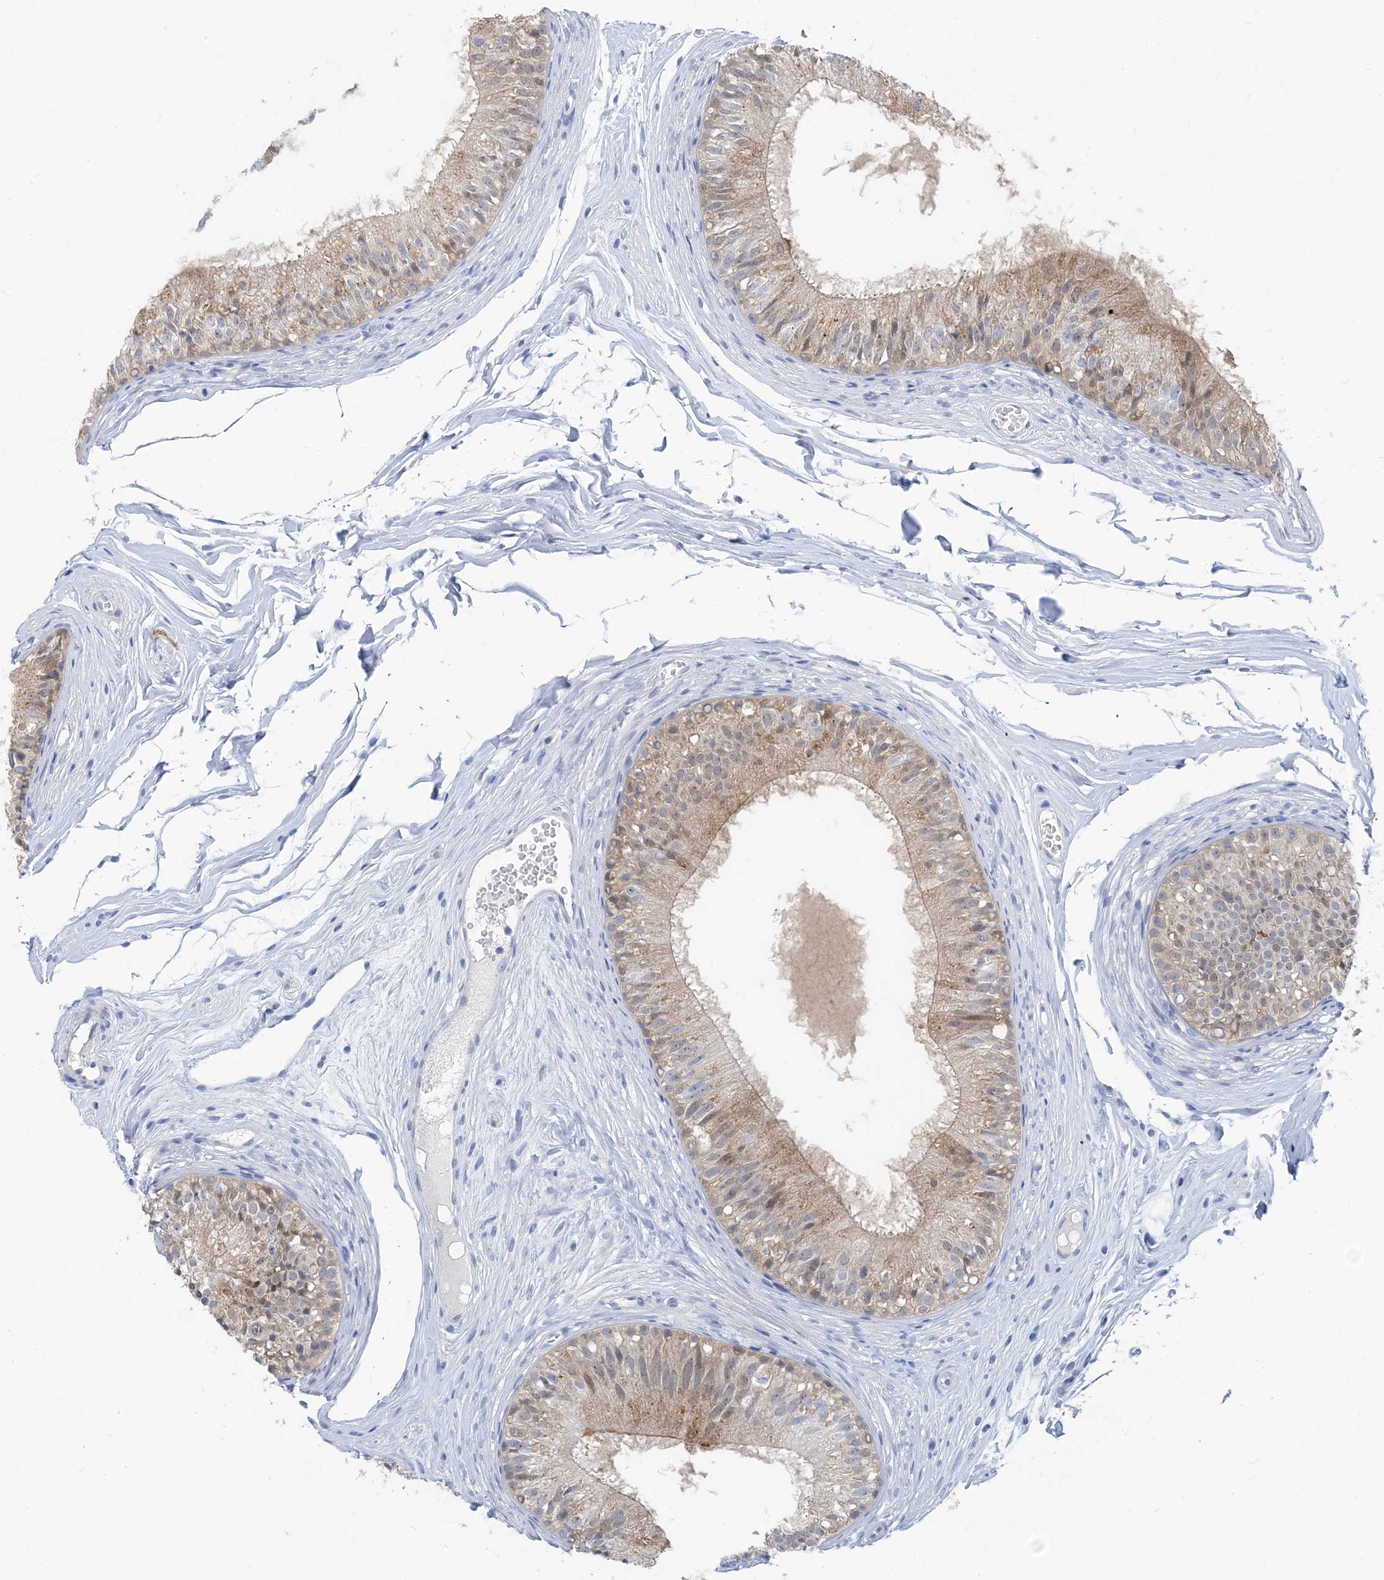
{"staining": {"intensity": "weak", "quantity": ">75%", "location": "cytoplasmic/membranous"}, "tissue": "epididymis", "cell_type": "Glandular cells", "image_type": "normal", "snomed": [{"axis": "morphology", "description": "Normal tissue, NOS"}, {"axis": "morphology", "description": "Seminoma in situ"}, {"axis": "topography", "description": "Testis"}, {"axis": "topography", "description": "Epididymis"}], "caption": "The histopathology image demonstrates immunohistochemical staining of benign epididymis. There is weak cytoplasmic/membranous positivity is seen in approximately >75% of glandular cells. The staining was performed using DAB to visualize the protein expression in brown, while the nuclei were stained in blue with hematoxylin (Magnification: 20x).", "gene": "SH3YL1", "patient": {"sex": "male", "age": 28}}